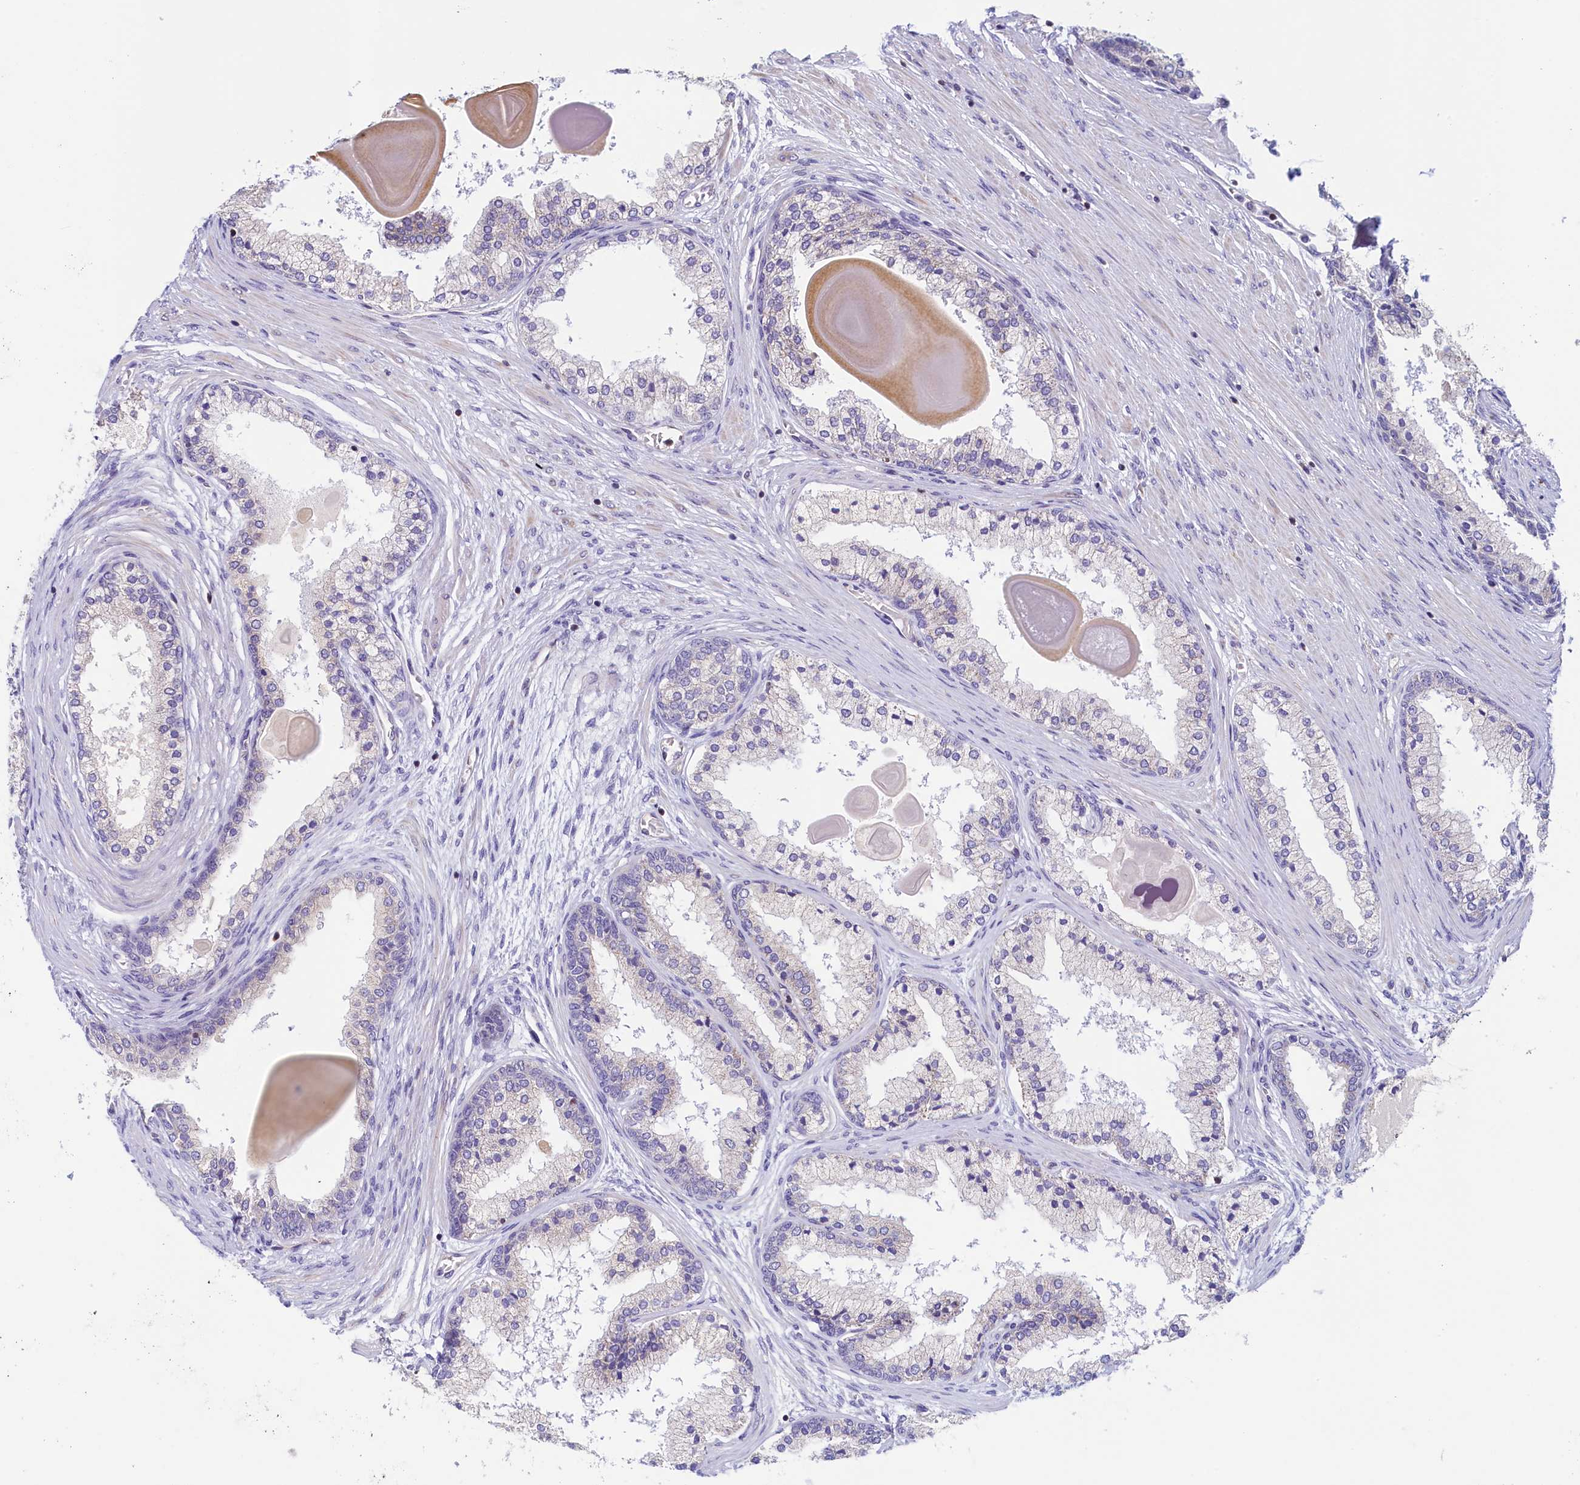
{"staining": {"intensity": "negative", "quantity": "none", "location": "none"}, "tissue": "prostate cancer", "cell_type": "Tumor cells", "image_type": "cancer", "snomed": [{"axis": "morphology", "description": "Adenocarcinoma, Low grade"}, {"axis": "topography", "description": "Prostate"}], "caption": "Prostate cancer stained for a protein using immunohistochemistry (IHC) demonstrates no staining tumor cells.", "gene": "TRAF3IP3", "patient": {"sex": "male", "age": 59}}